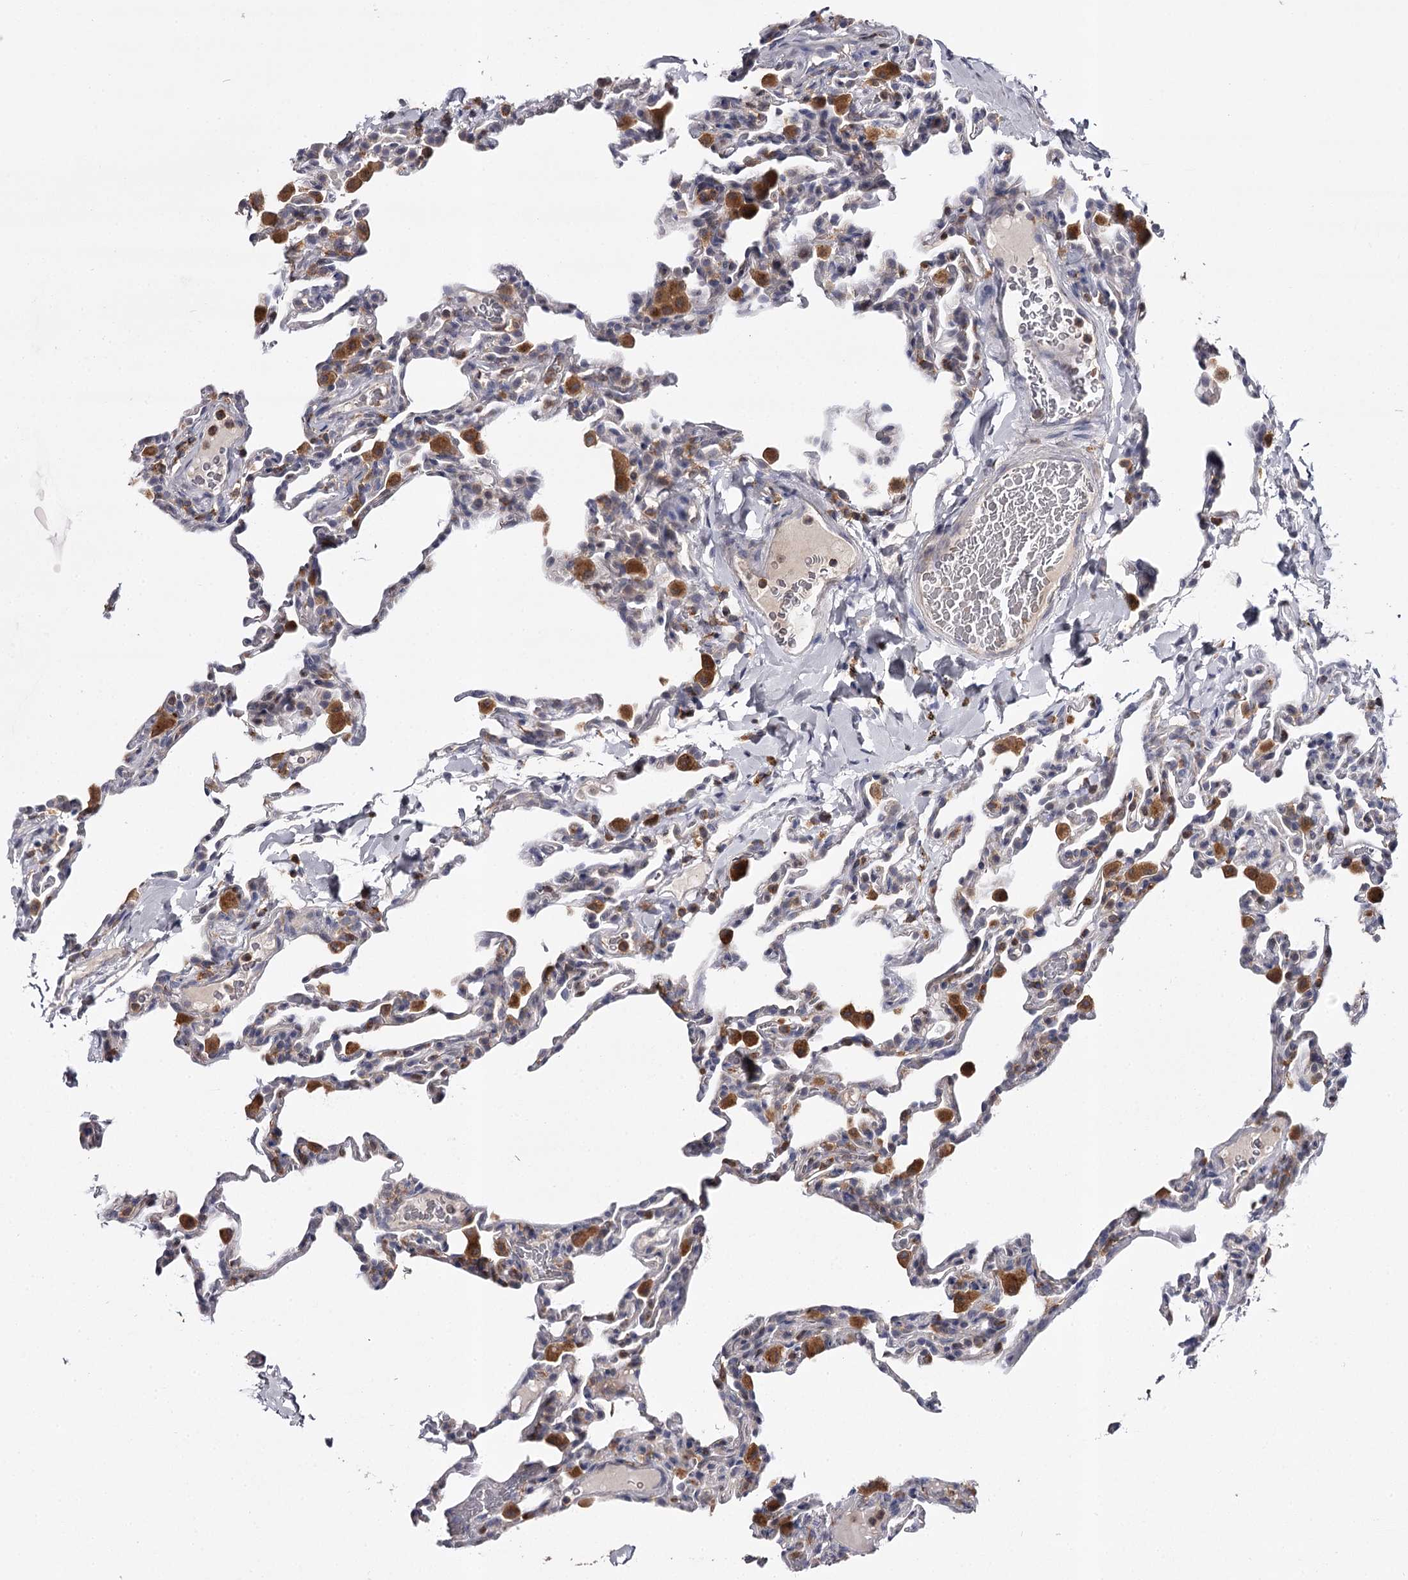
{"staining": {"intensity": "negative", "quantity": "none", "location": "none"}, "tissue": "lung", "cell_type": "Alveolar cells", "image_type": "normal", "snomed": [{"axis": "morphology", "description": "Normal tissue, NOS"}, {"axis": "topography", "description": "Lung"}], "caption": "Image shows no significant protein staining in alveolar cells of normal lung. (Brightfield microscopy of DAB immunohistochemistry at high magnification).", "gene": "RASSF6", "patient": {"sex": "male", "age": 20}}